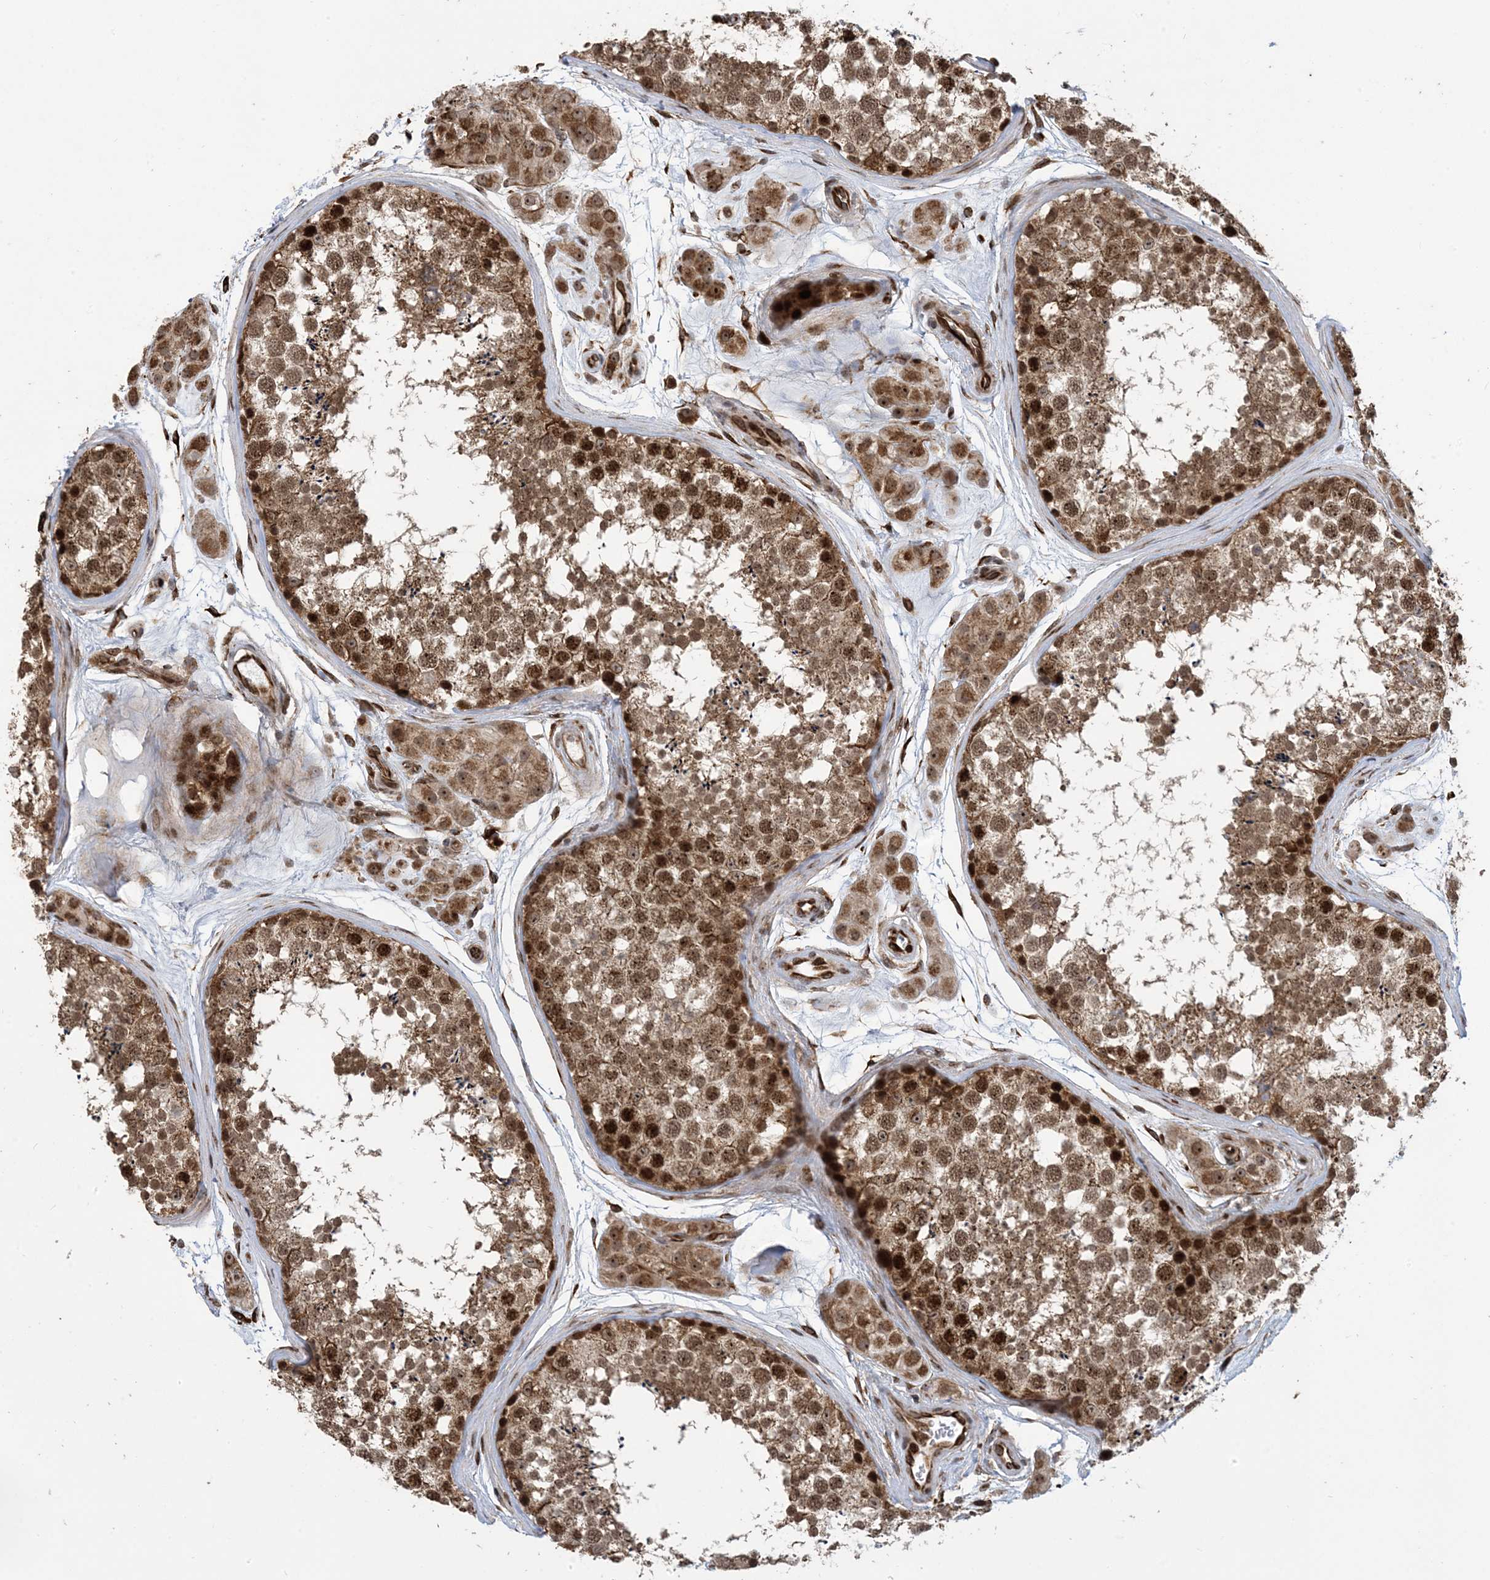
{"staining": {"intensity": "strong", "quantity": ">75%", "location": "cytoplasmic/membranous,nuclear"}, "tissue": "testis", "cell_type": "Cells in seminiferous ducts", "image_type": "normal", "snomed": [{"axis": "morphology", "description": "Normal tissue, NOS"}, {"axis": "topography", "description": "Testis"}], "caption": "This is a micrograph of immunohistochemistry (IHC) staining of unremarkable testis, which shows strong expression in the cytoplasmic/membranous,nuclear of cells in seminiferous ducts.", "gene": "FAM9B", "patient": {"sex": "male", "age": 56}}